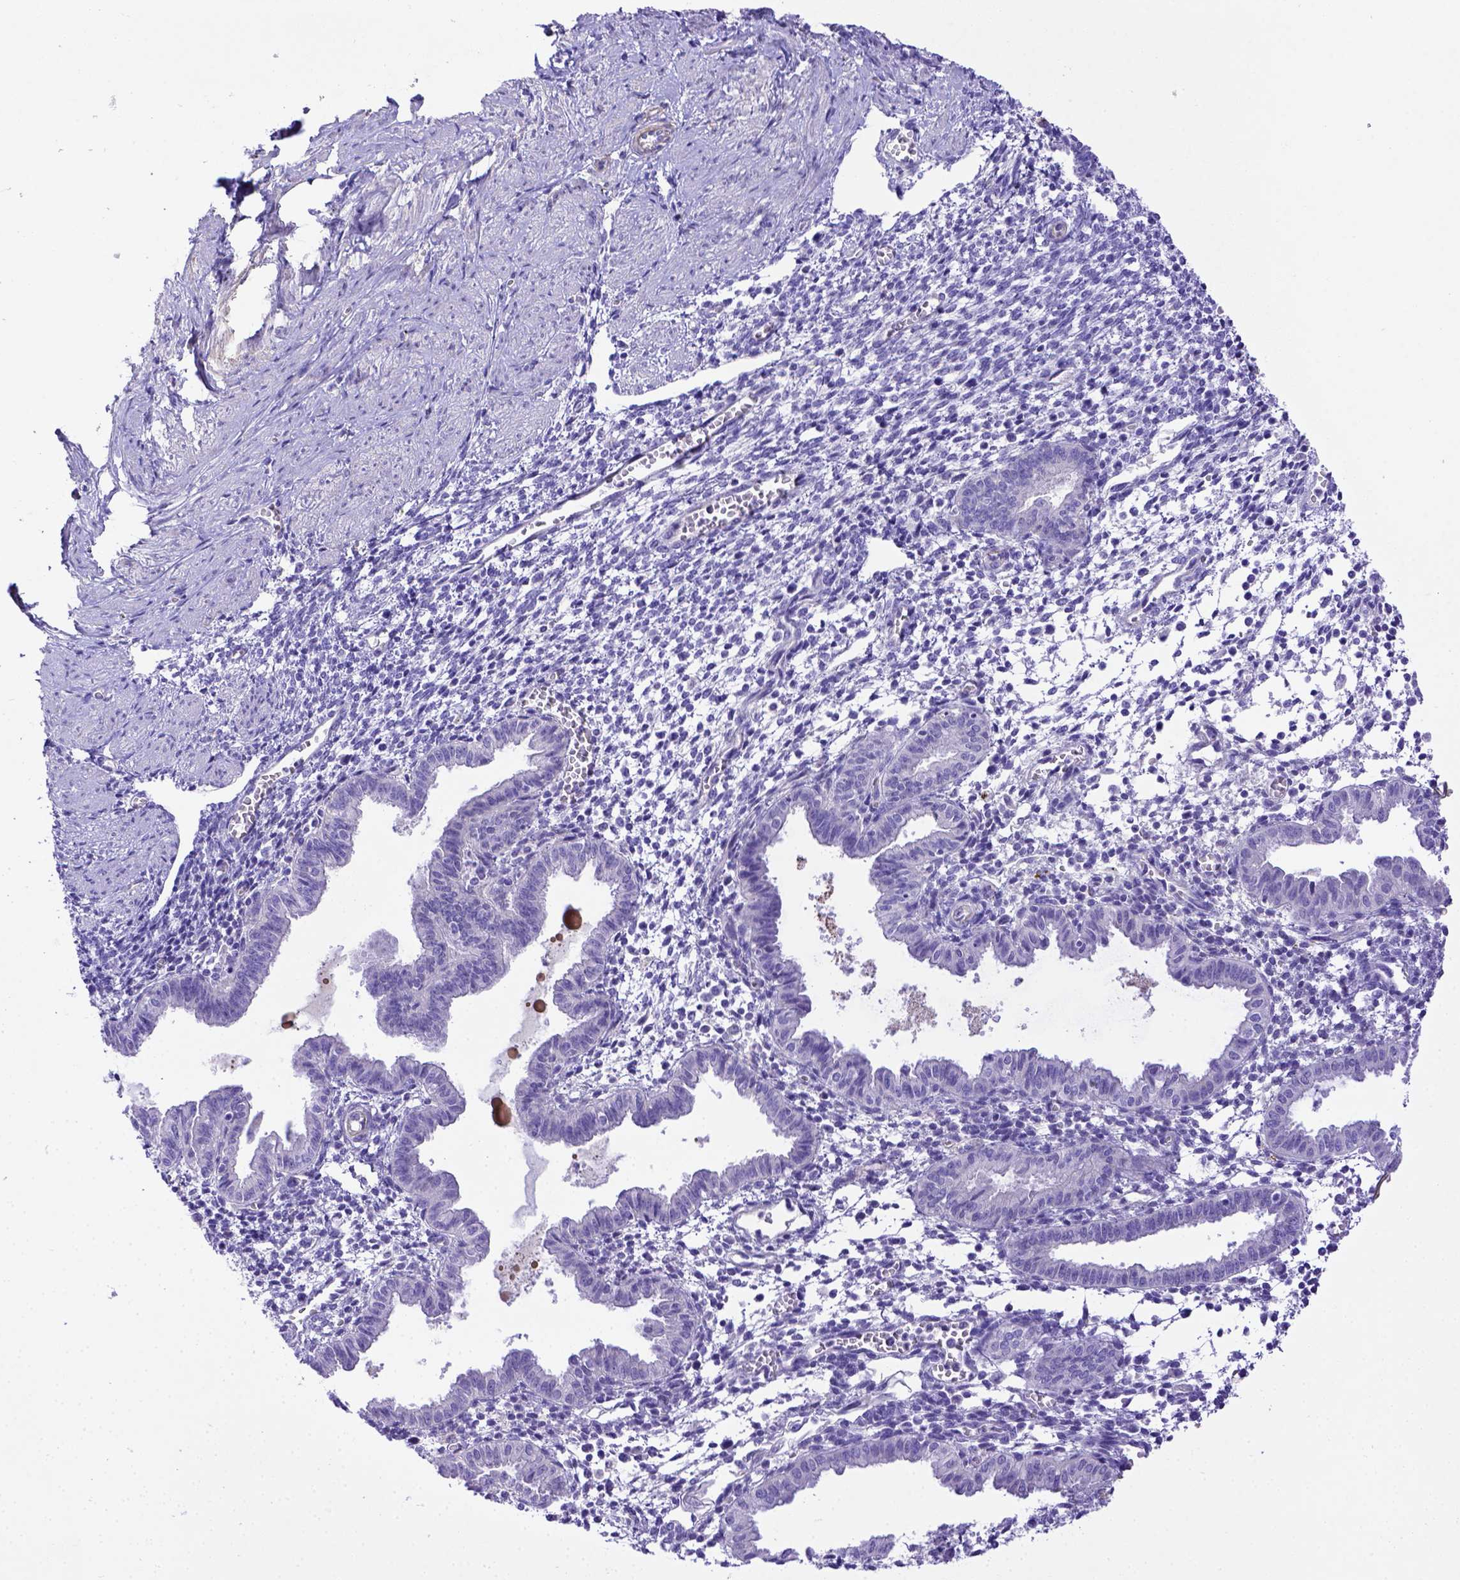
{"staining": {"intensity": "negative", "quantity": "none", "location": "none"}, "tissue": "endometrium", "cell_type": "Cells in endometrial stroma", "image_type": "normal", "snomed": [{"axis": "morphology", "description": "Normal tissue, NOS"}, {"axis": "topography", "description": "Endometrium"}], "caption": "Human endometrium stained for a protein using immunohistochemistry exhibits no staining in cells in endometrial stroma.", "gene": "LRRC18", "patient": {"sex": "female", "age": 37}}